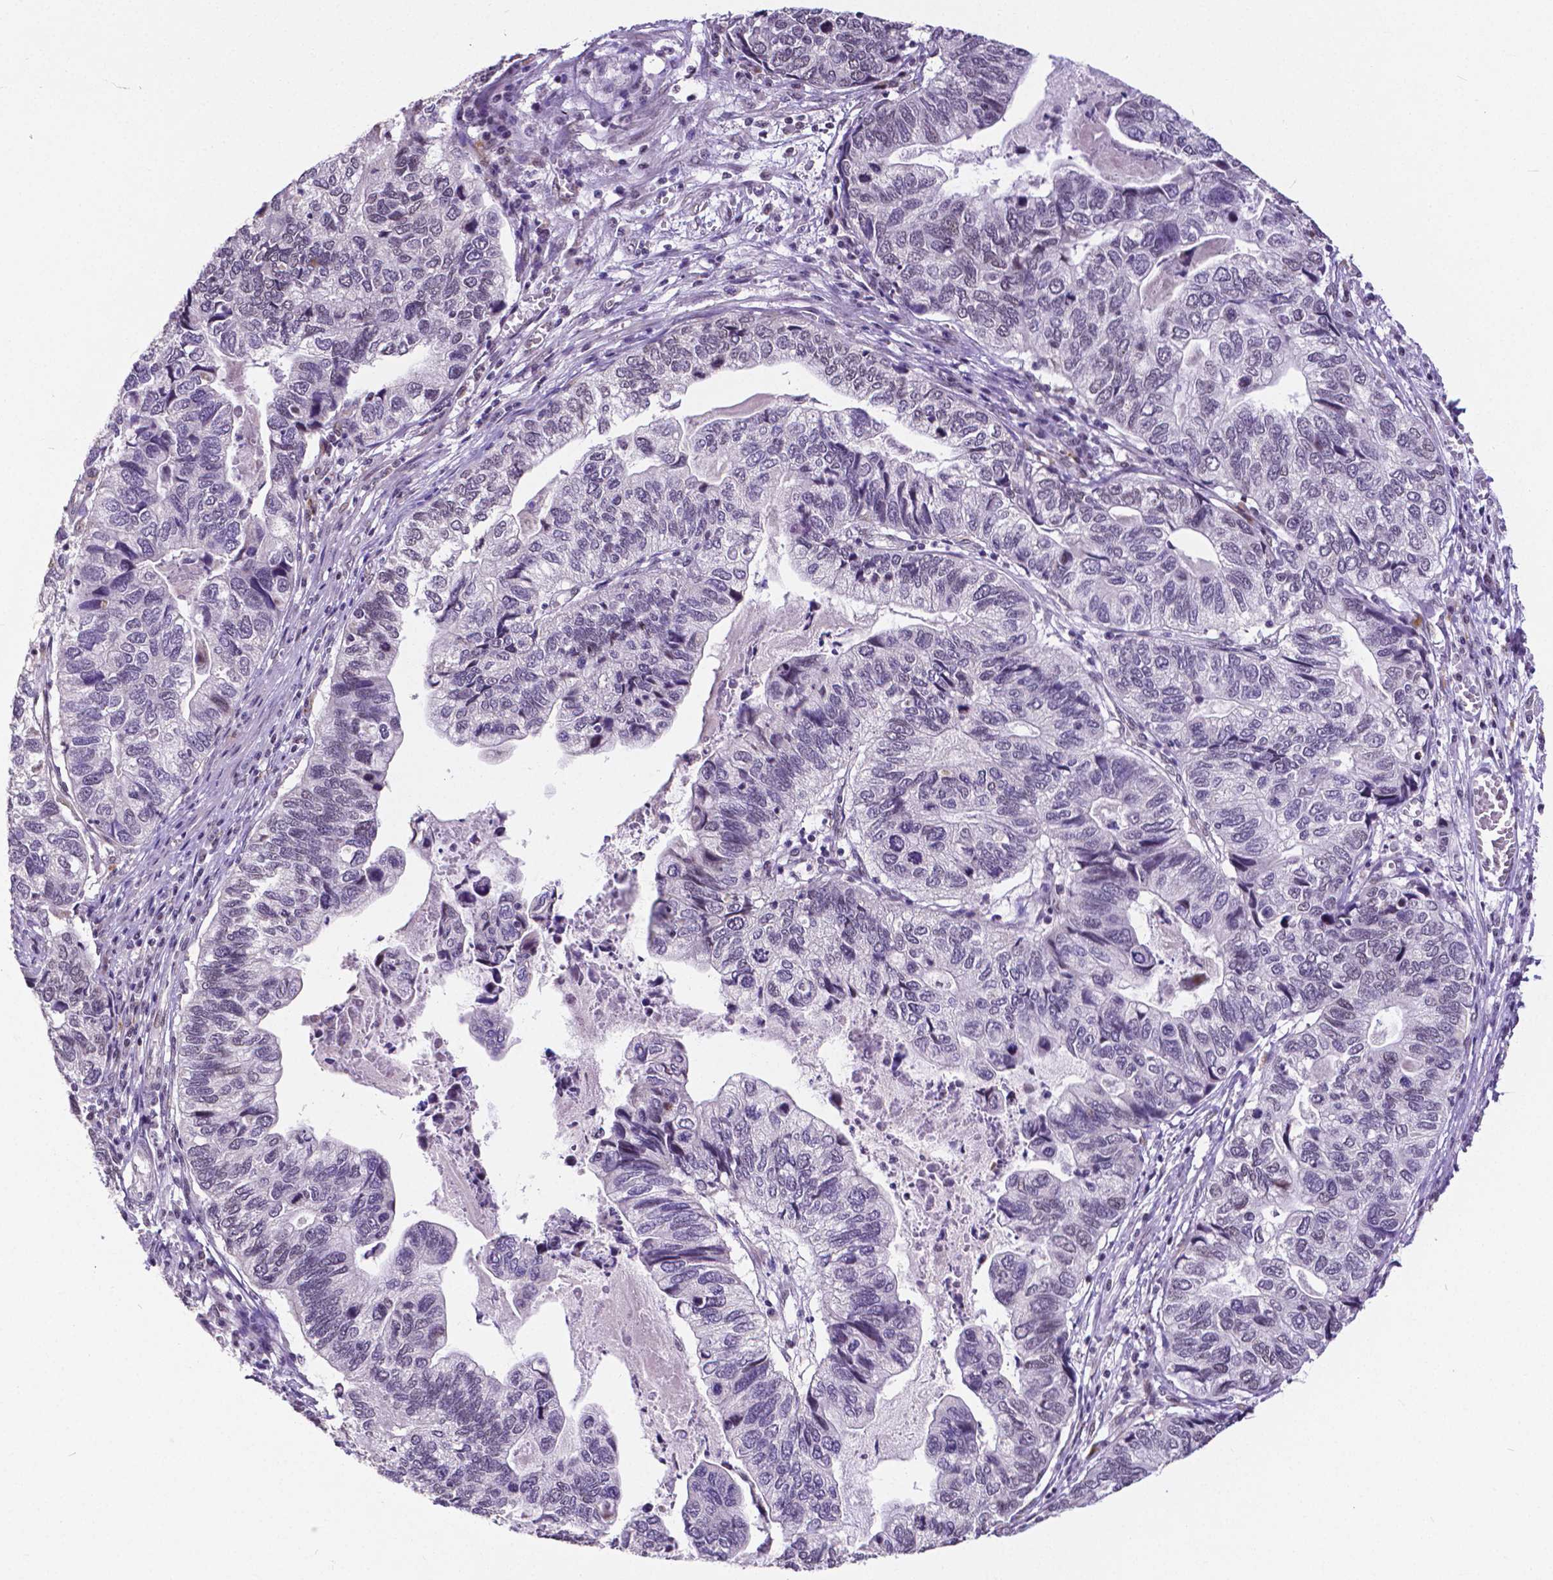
{"staining": {"intensity": "negative", "quantity": "none", "location": "none"}, "tissue": "stomach cancer", "cell_type": "Tumor cells", "image_type": "cancer", "snomed": [{"axis": "morphology", "description": "Adenocarcinoma, NOS"}, {"axis": "topography", "description": "Stomach, upper"}], "caption": "Immunohistochemistry of human stomach adenocarcinoma demonstrates no expression in tumor cells.", "gene": "ATRX", "patient": {"sex": "female", "age": 67}}